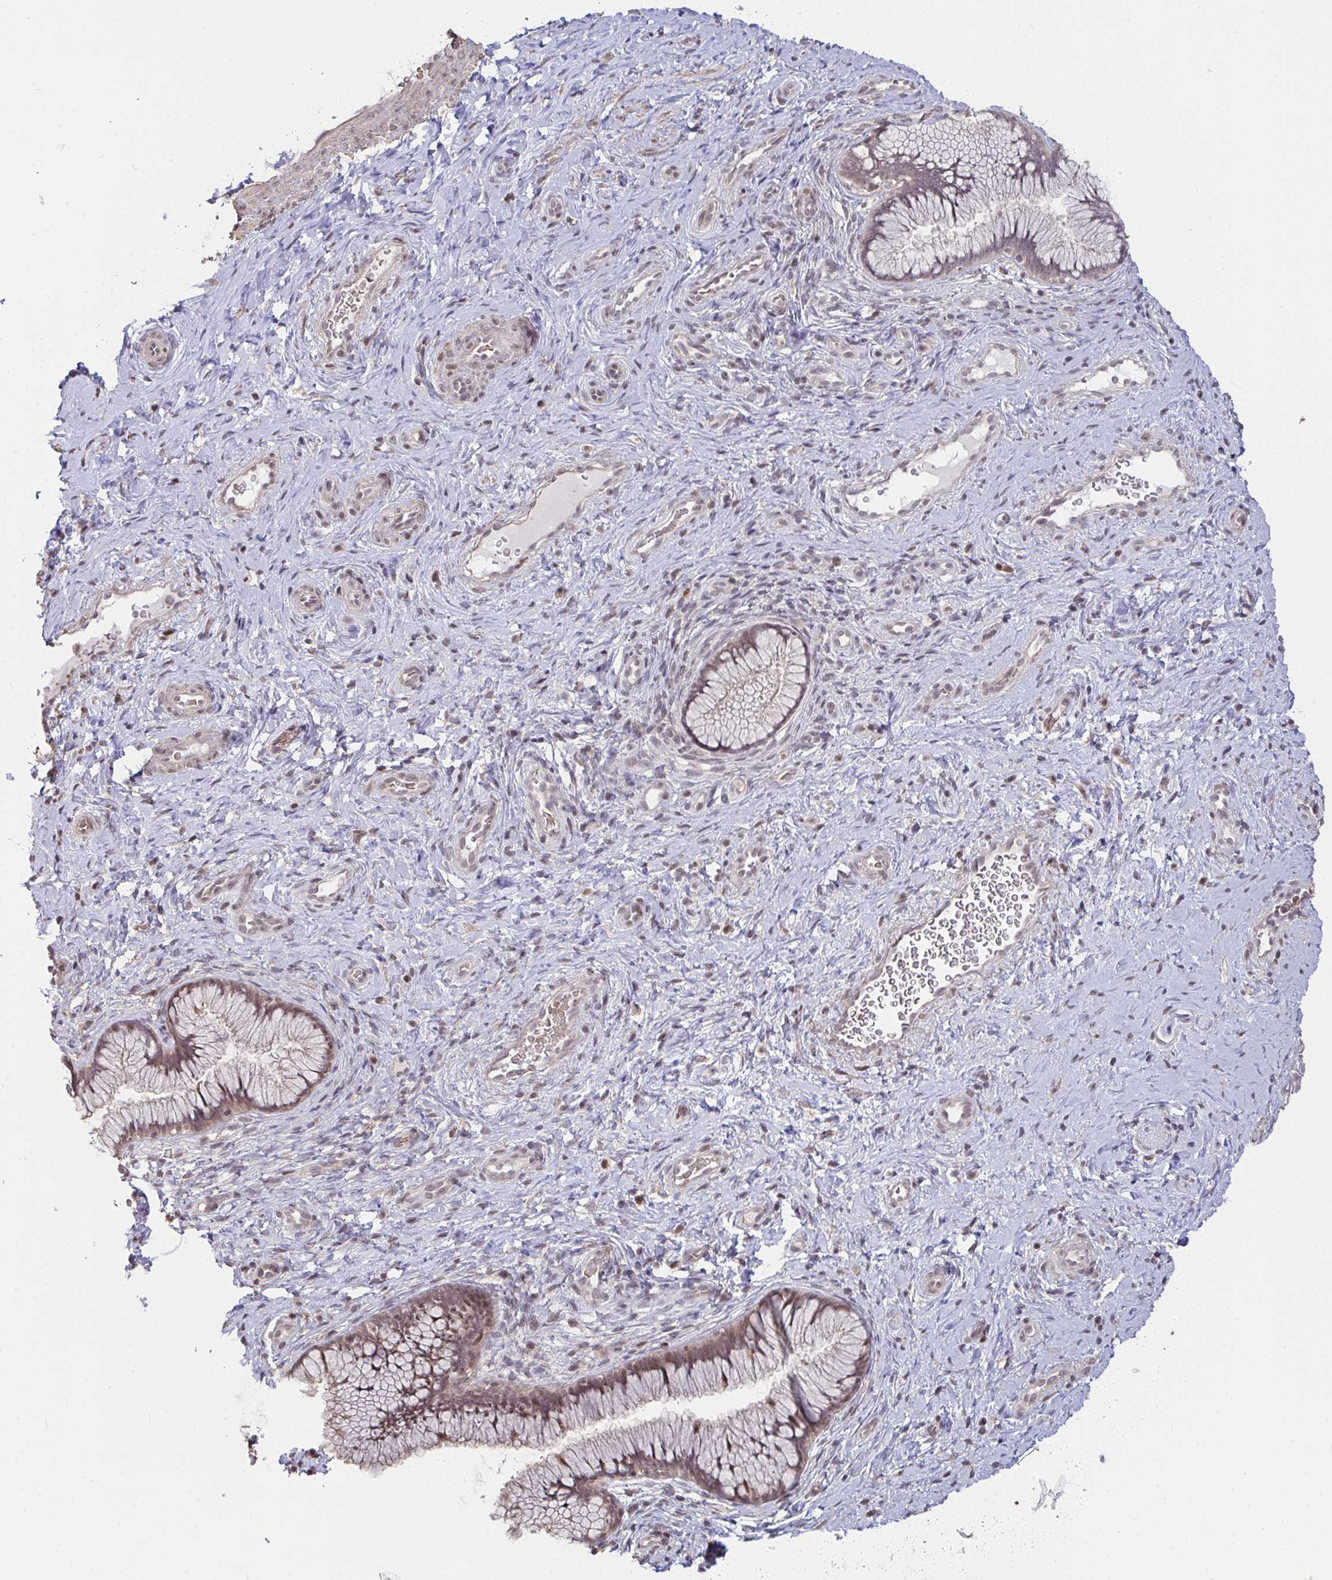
{"staining": {"intensity": "weak", "quantity": "25%-75%", "location": "nuclear"}, "tissue": "cervix", "cell_type": "Glandular cells", "image_type": "normal", "snomed": [{"axis": "morphology", "description": "Normal tissue, NOS"}, {"axis": "topography", "description": "Cervix"}], "caption": "Cervix stained with DAB (3,3'-diaminobenzidine) immunohistochemistry reveals low levels of weak nuclear expression in about 25%-75% of glandular cells. Using DAB (3,3'-diaminobenzidine) (brown) and hematoxylin (blue) stains, captured at high magnification using brightfield microscopy.", "gene": "SAP30", "patient": {"sex": "female", "age": 34}}